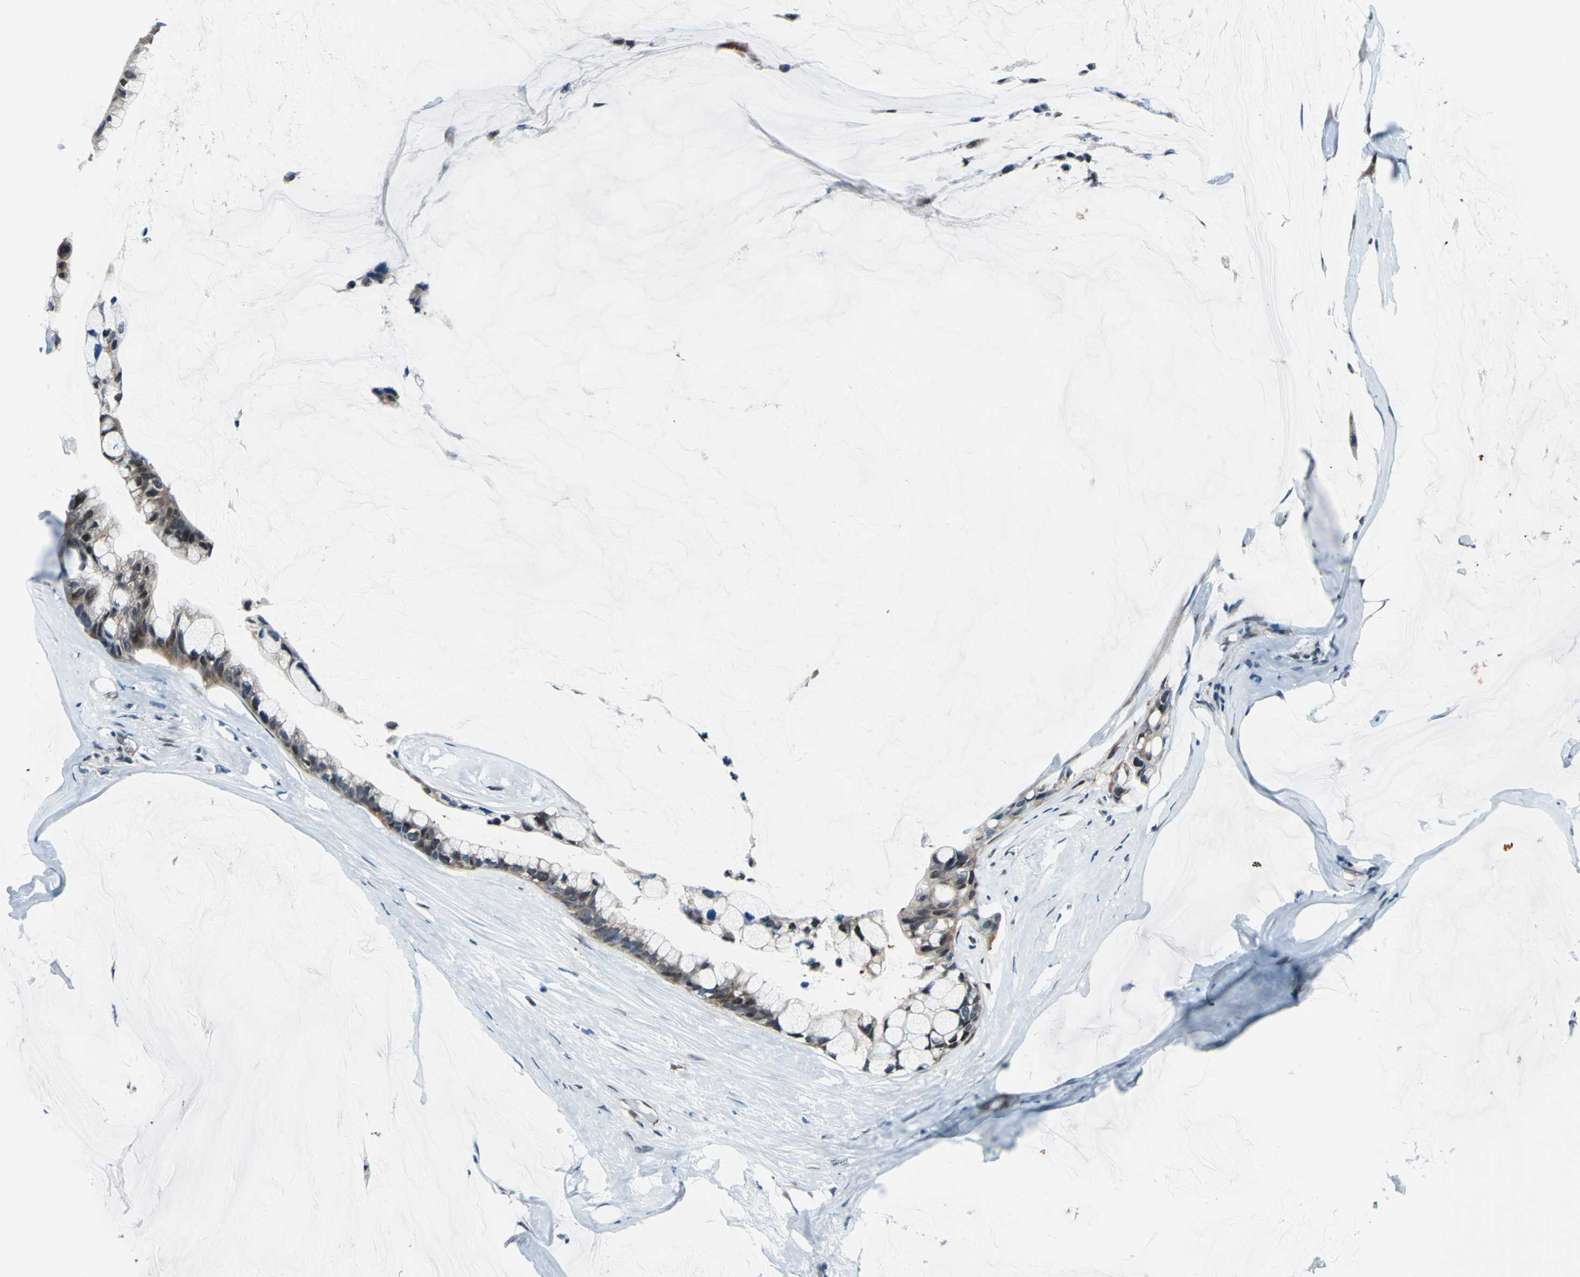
{"staining": {"intensity": "moderate", "quantity": ">75%", "location": "cytoplasmic/membranous,nuclear"}, "tissue": "ovarian cancer", "cell_type": "Tumor cells", "image_type": "cancer", "snomed": [{"axis": "morphology", "description": "Cystadenocarcinoma, mucinous, NOS"}, {"axis": "topography", "description": "Ovary"}], "caption": "A histopathology image of ovarian cancer (mucinous cystadenocarcinoma) stained for a protein shows moderate cytoplasmic/membranous and nuclear brown staining in tumor cells.", "gene": "POLR3K", "patient": {"sex": "female", "age": 39}}